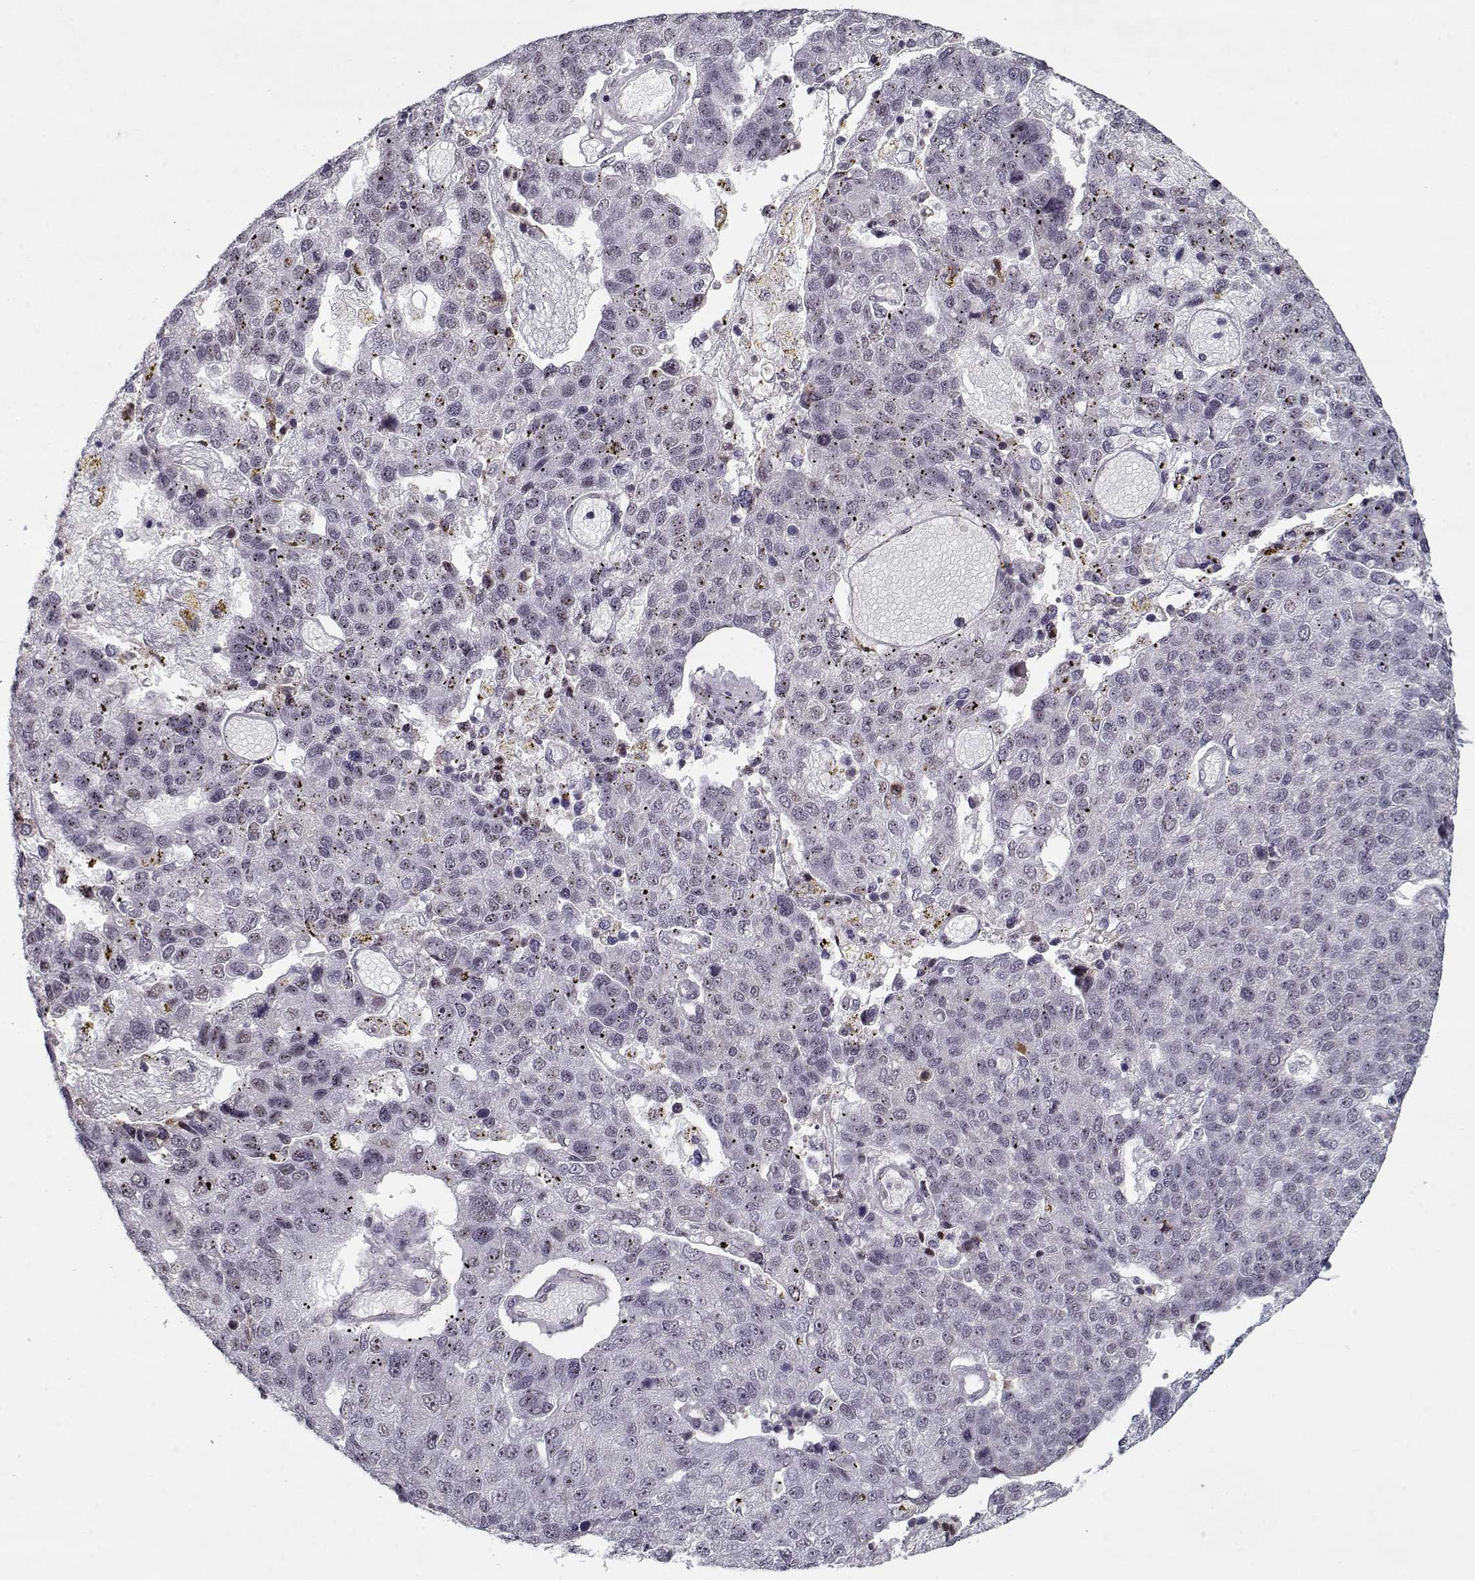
{"staining": {"intensity": "negative", "quantity": "none", "location": "none"}, "tissue": "pancreatic cancer", "cell_type": "Tumor cells", "image_type": "cancer", "snomed": [{"axis": "morphology", "description": "Adenocarcinoma, NOS"}, {"axis": "topography", "description": "Pancreas"}], "caption": "Human pancreatic cancer stained for a protein using immunohistochemistry demonstrates no staining in tumor cells.", "gene": "TESPA1", "patient": {"sex": "female", "age": 61}}